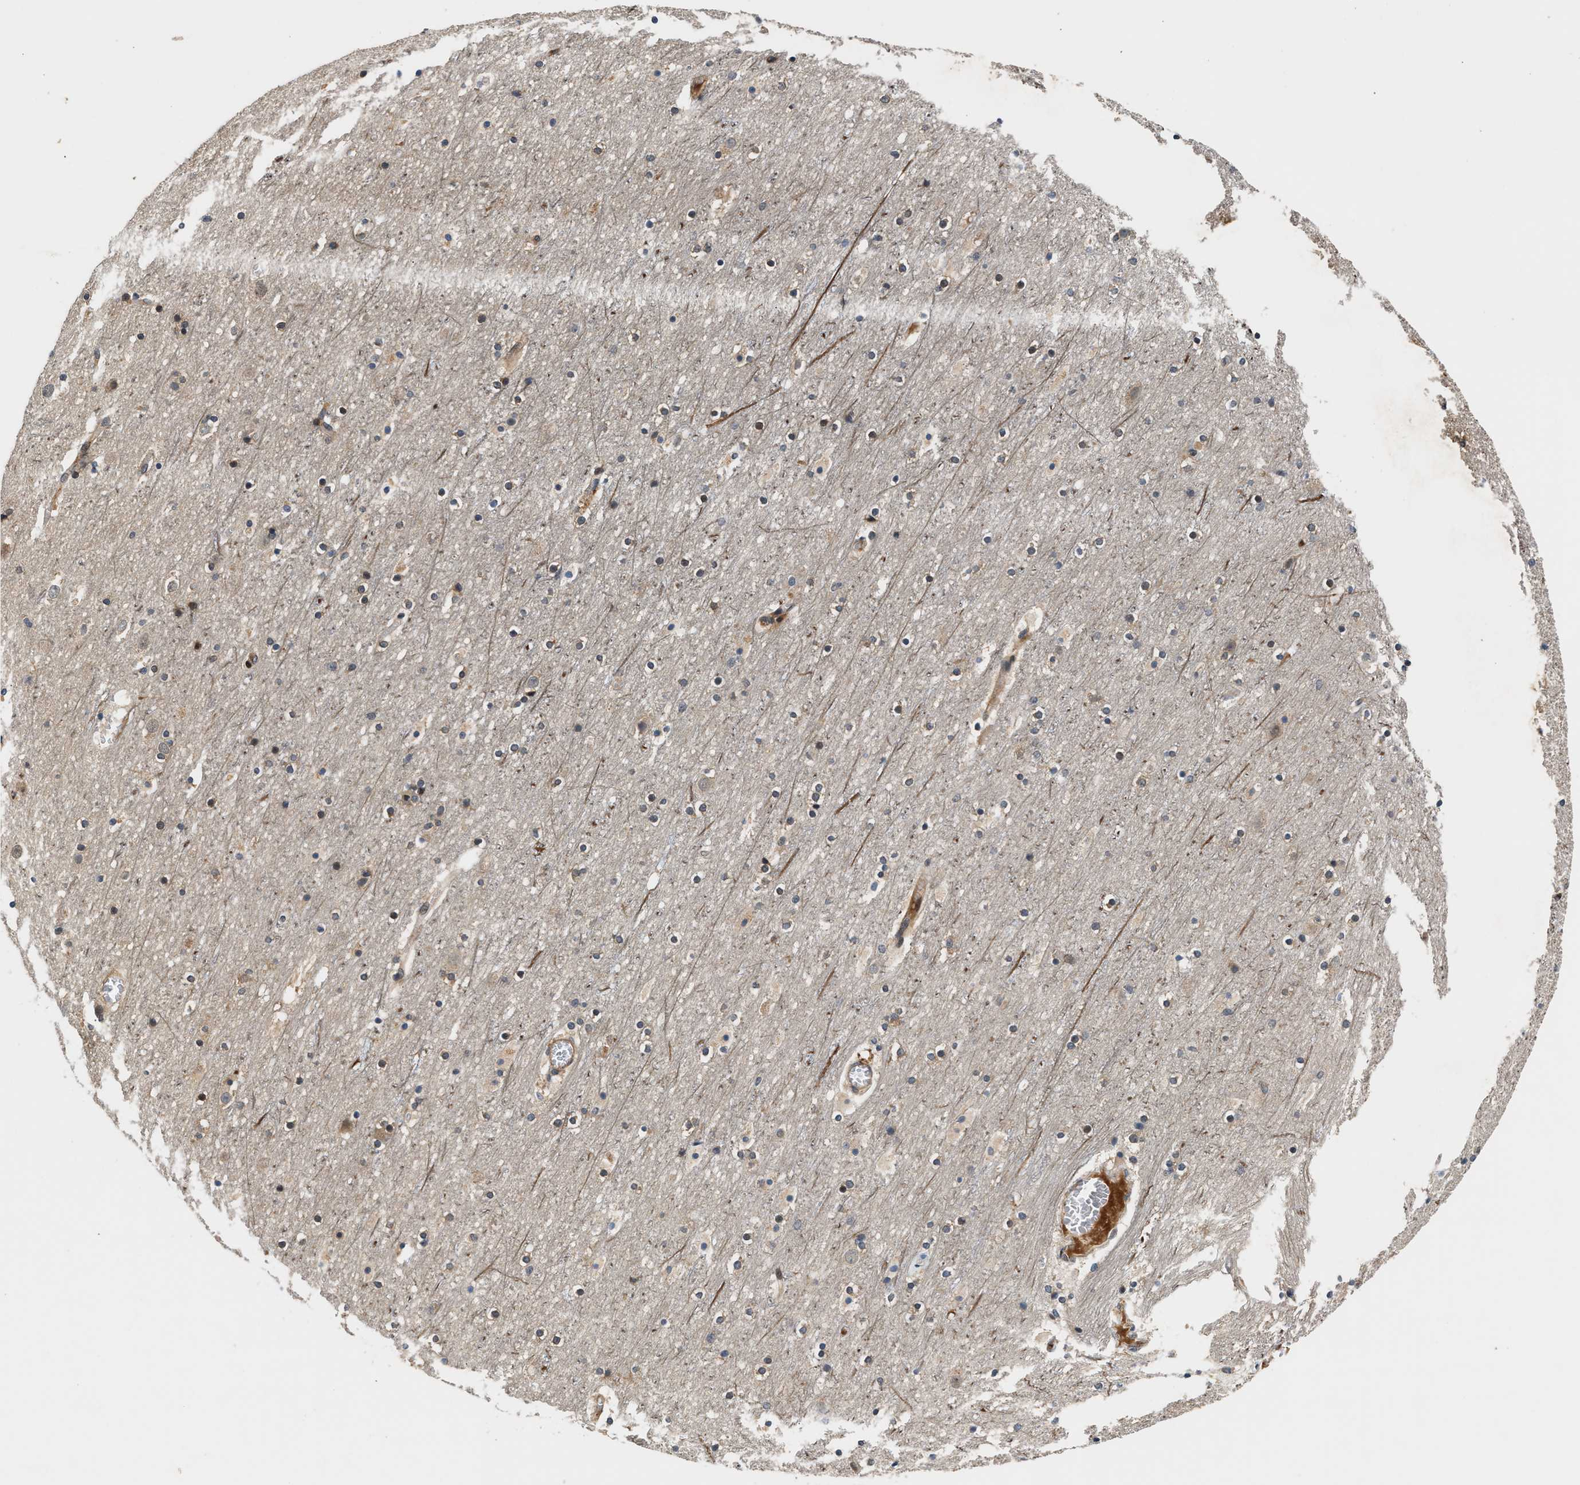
{"staining": {"intensity": "moderate", "quantity": ">75%", "location": "cytoplasmic/membranous"}, "tissue": "cerebral cortex", "cell_type": "Endothelial cells", "image_type": "normal", "snomed": [{"axis": "morphology", "description": "Normal tissue, NOS"}, {"axis": "topography", "description": "Cerebral cortex"}], "caption": "Normal cerebral cortex reveals moderate cytoplasmic/membranous staining in about >75% of endothelial cells, visualized by immunohistochemistry.", "gene": "TUT7", "patient": {"sex": "male", "age": 45}}